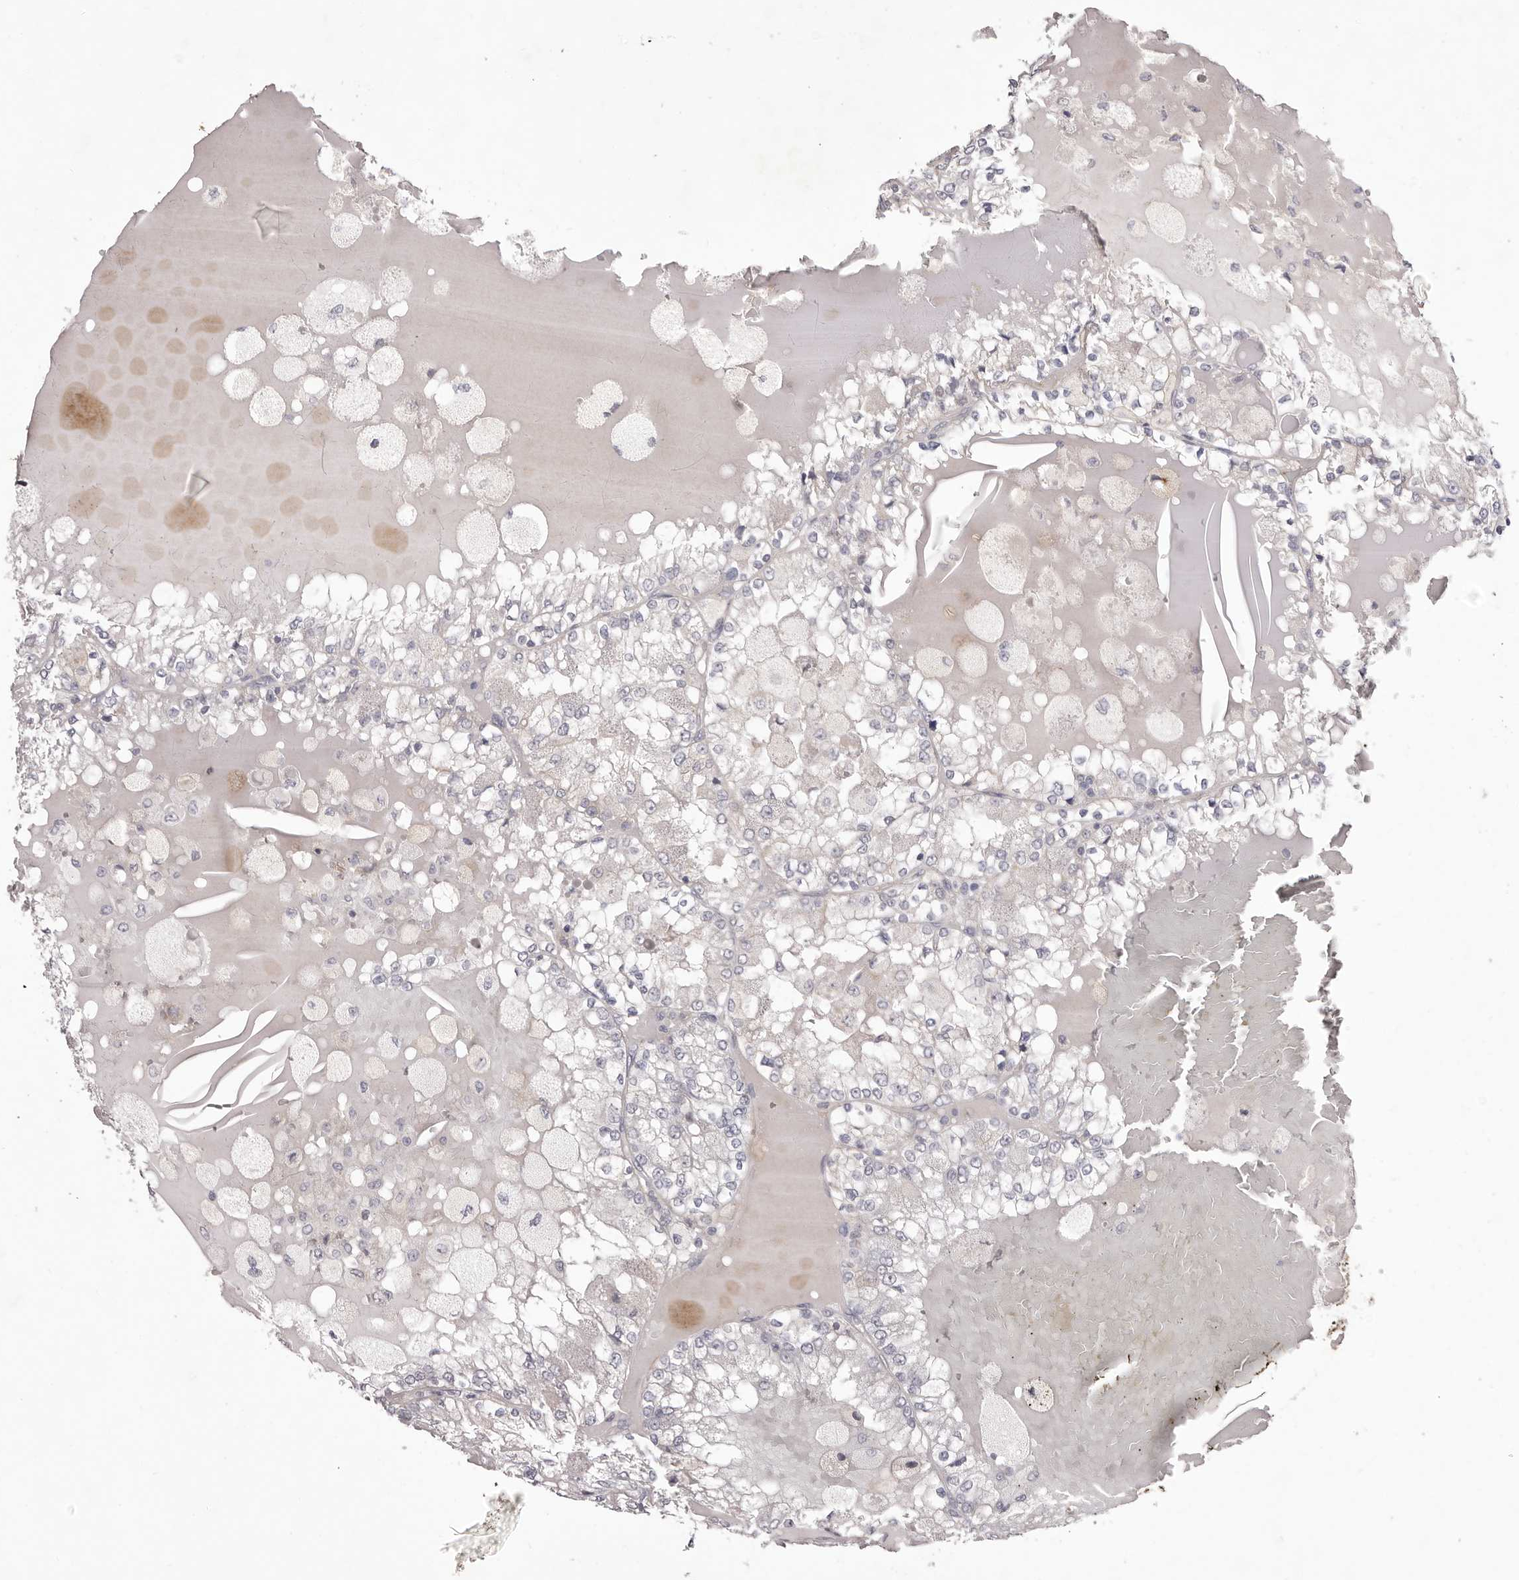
{"staining": {"intensity": "negative", "quantity": "none", "location": "none"}, "tissue": "renal cancer", "cell_type": "Tumor cells", "image_type": "cancer", "snomed": [{"axis": "morphology", "description": "Adenocarcinoma, NOS"}, {"axis": "topography", "description": "Kidney"}], "caption": "This micrograph is of renal adenocarcinoma stained with immunohistochemistry (IHC) to label a protein in brown with the nuclei are counter-stained blue. There is no expression in tumor cells.", "gene": "PNRC1", "patient": {"sex": "female", "age": 56}}